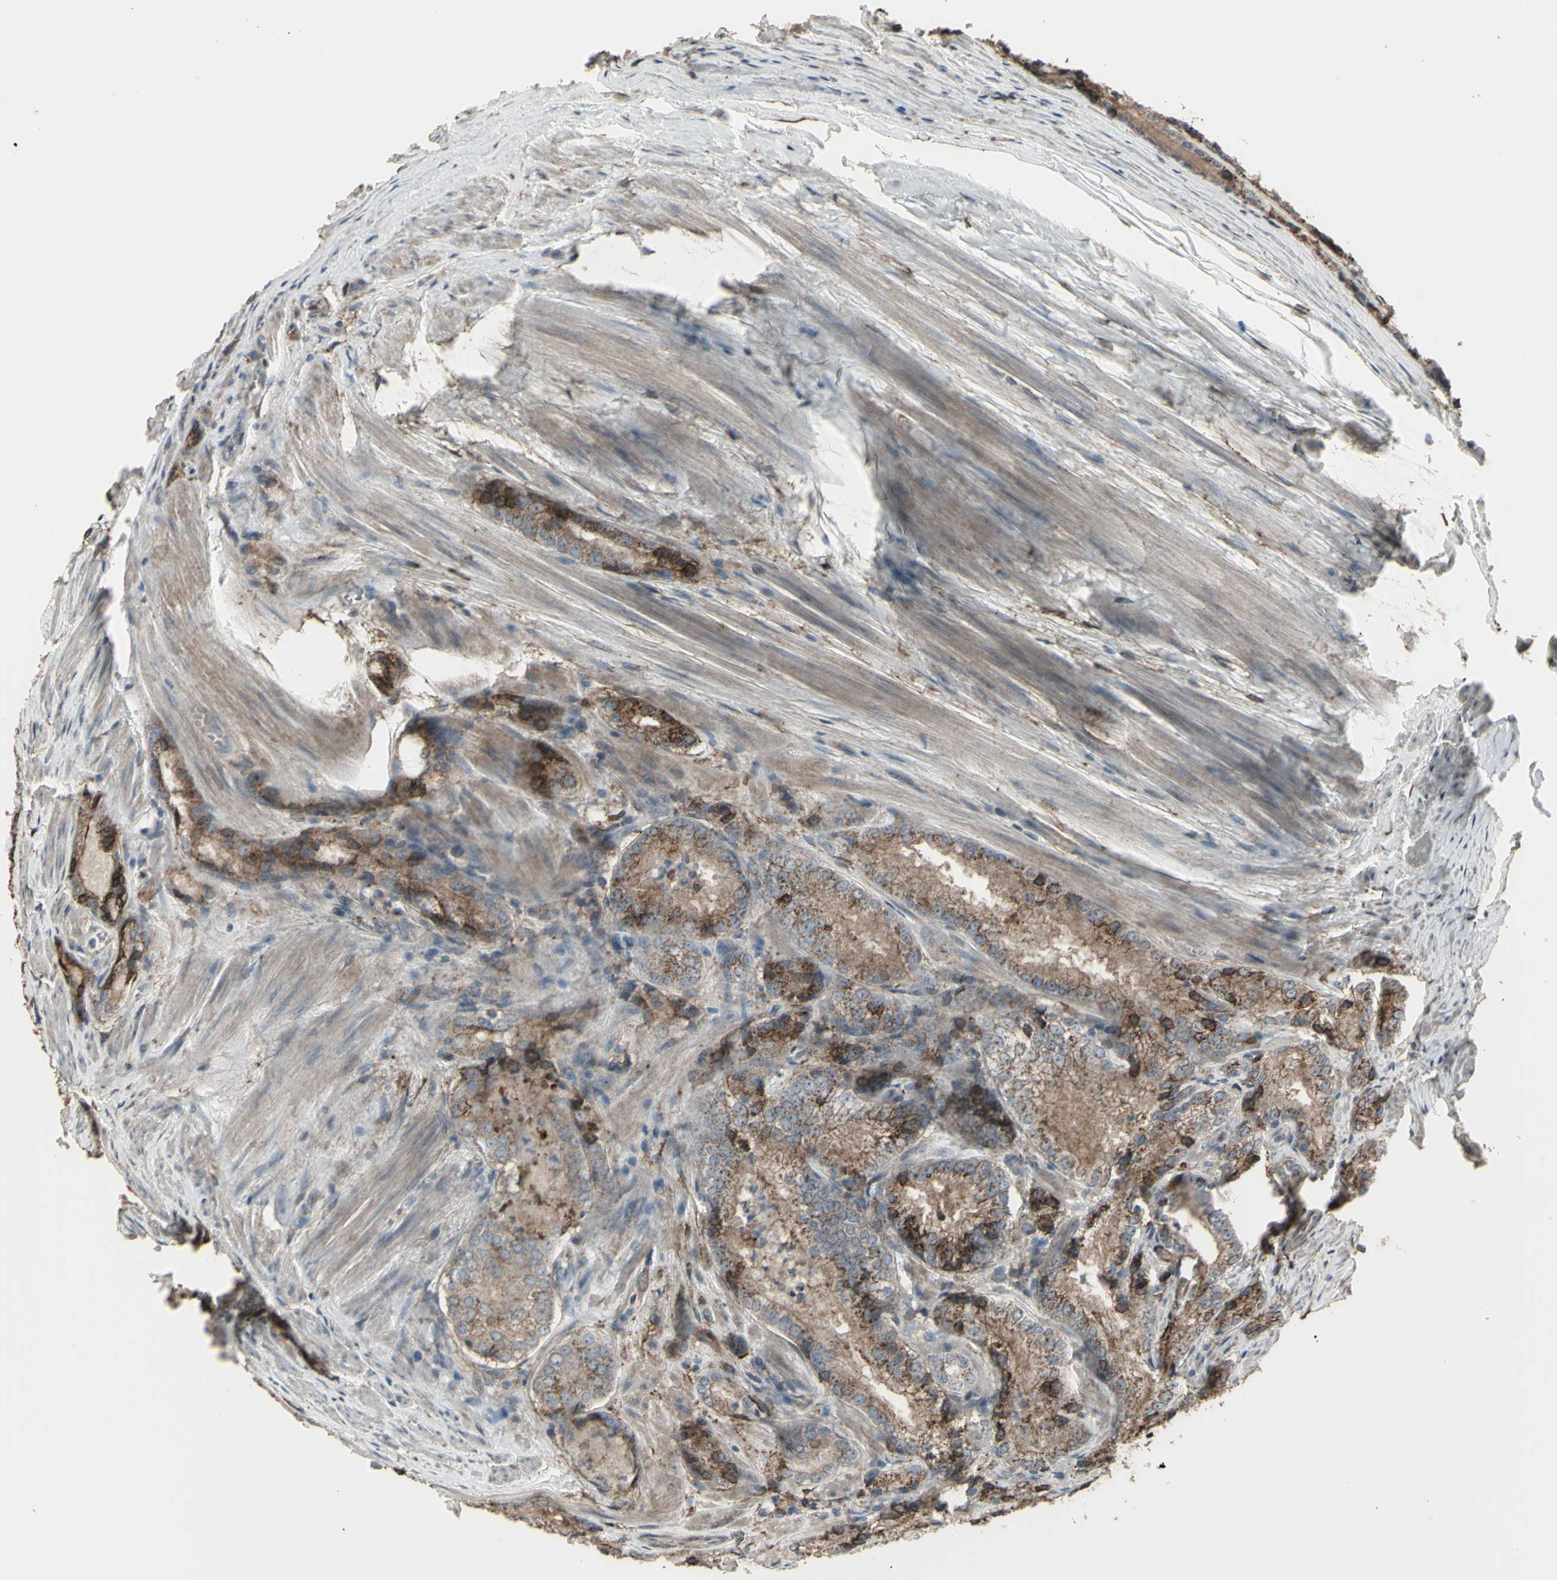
{"staining": {"intensity": "moderate", "quantity": ">75%", "location": "cytoplasmic/membranous"}, "tissue": "prostate cancer", "cell_type": "Tumor cells", "image_type": "cancer", "snomed": [{"axis": "morphology", "description": "Adenocarcinoma, Low grade"}, {"axis": "topography", "description": "Prostate"}], "caption": "A micrograph of prostate low-grade adenocarcinoma stained for a protein displays moderate cytoplasmic/membranous brown staining in tumor cells.", "gene": "SMO", "patient": {"sex": "male", "age": 60}}